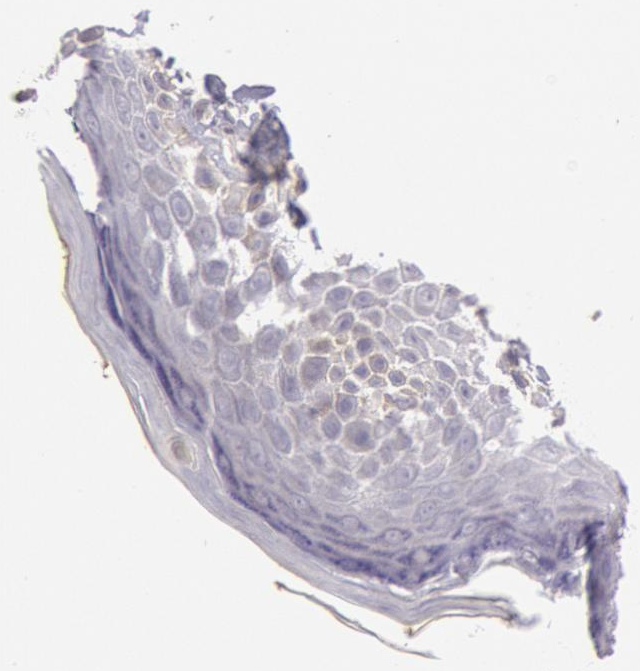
{"staining": {"intensity": "negative", "quantity": "none", "location": "none"}, "tissue": "skin", "cell_type": "Epidermal cells", "image_type": "normal", "snomed": [{"axis": "morphology", "description": "Normal tissue, NOS"}, {"axis": "topography", "description": "Anal"}], "caption": "This is an immunohistochemistry histopathology image of normal skin. There is no positivity in epidermal cells.", "gene": "C1R", "patient": {"sex": "female", "age": 78}}